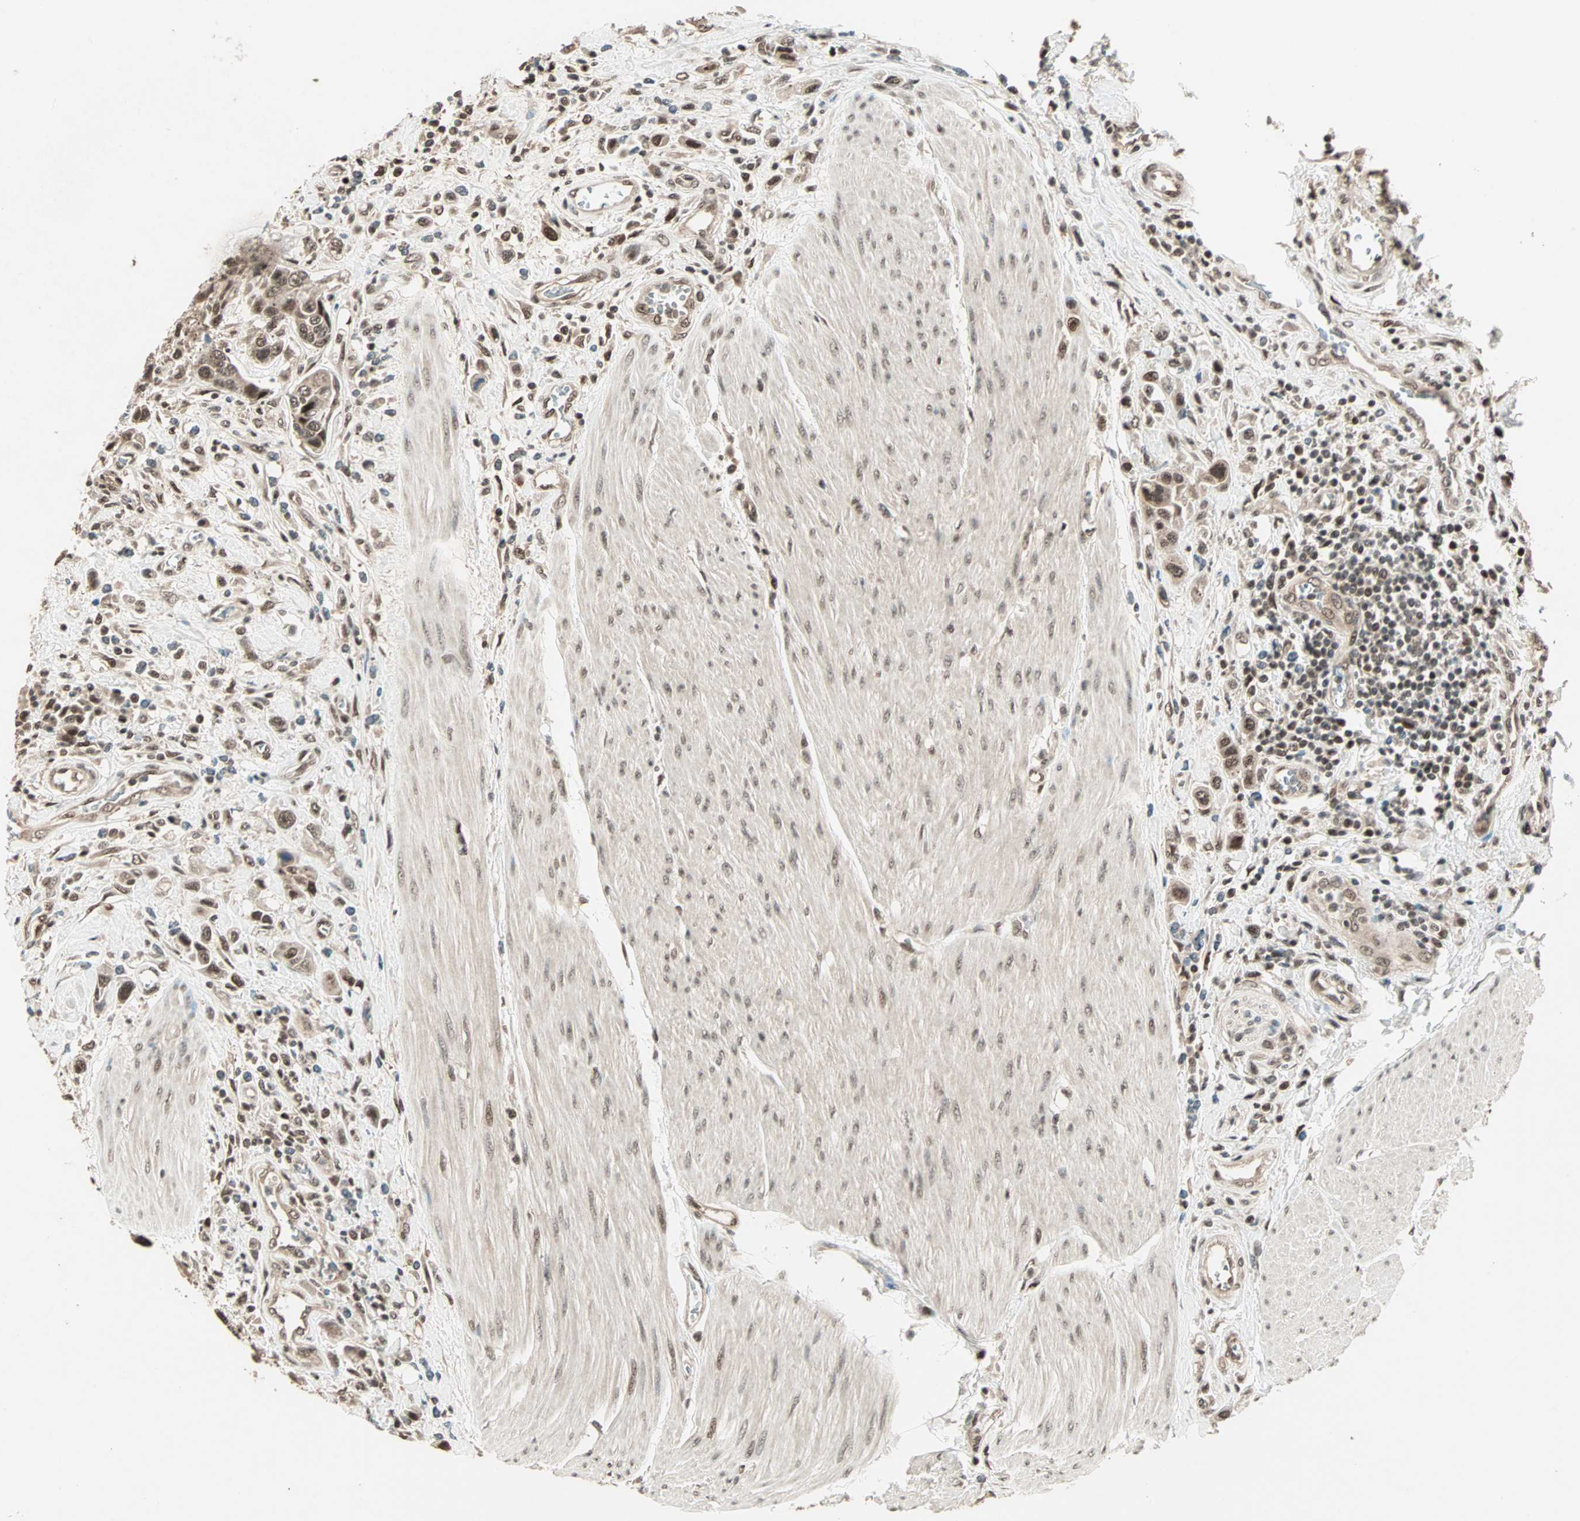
{"staining": {"intensity": "strong", "quantity": ">75%", "location": "nuclear"}, "tissue": "urothelial cancer", "cell_type": "Tumor cells", "image_type": "cancer", "snomed": [{"axis": "morphology", "description": "Urothelial carcinoma, High grade"}, {"axis": "topography", "description": "Urinary bladder"}], "caption": "Brown immunohistochemical staining in human urothelial cancer demonstrates strong nuclear staining in about >75% of tumor cells. (DAB (3,3'-diaminobenzidine) = brown stain, brightfield microscopy at high magnification).", "gene": "ZNF701", "patient": {"sex": "male", "age": 50}}